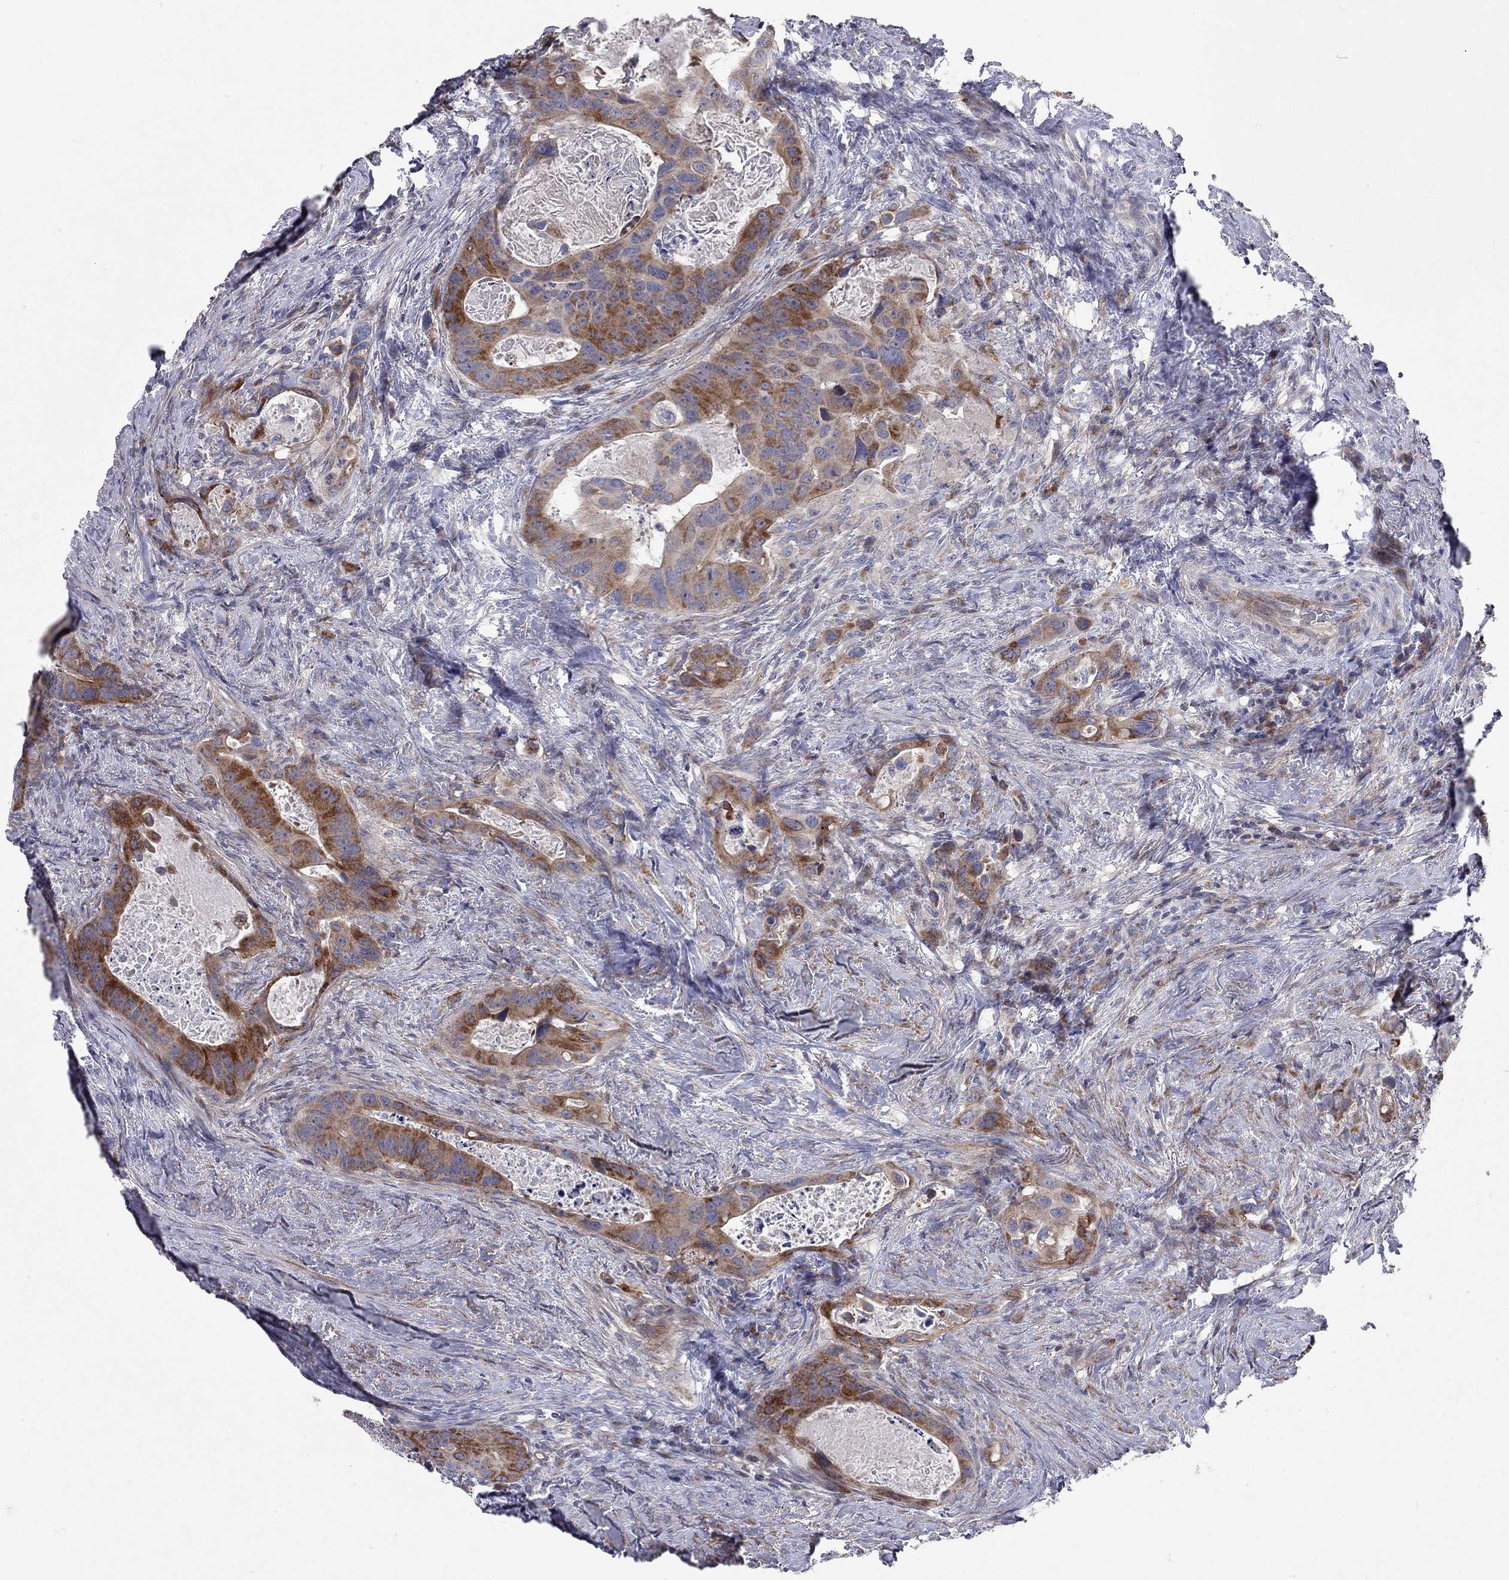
{"staining": {"intensity": "strong", "quantity": ">75%", "location": "cytoplasmic/membranous"}, "tissue": "colorectal cancer", "cell_type": "Tumor cells", "image_type": "cancer", "snomed": [{"axis": "morphology", "description": "Adenocarcinoma, NOS"}, {"axis": "topography", "description": "Rectum"}], "caption": "There is high levels of strong cytoplasmic/membranous positivity in tumor cells of colorectal cancer, as demonstrated by immunohistochemical staining (brown color).", "gene": "KANSL1L", "patient": {"sex": "male", "age": 64}}